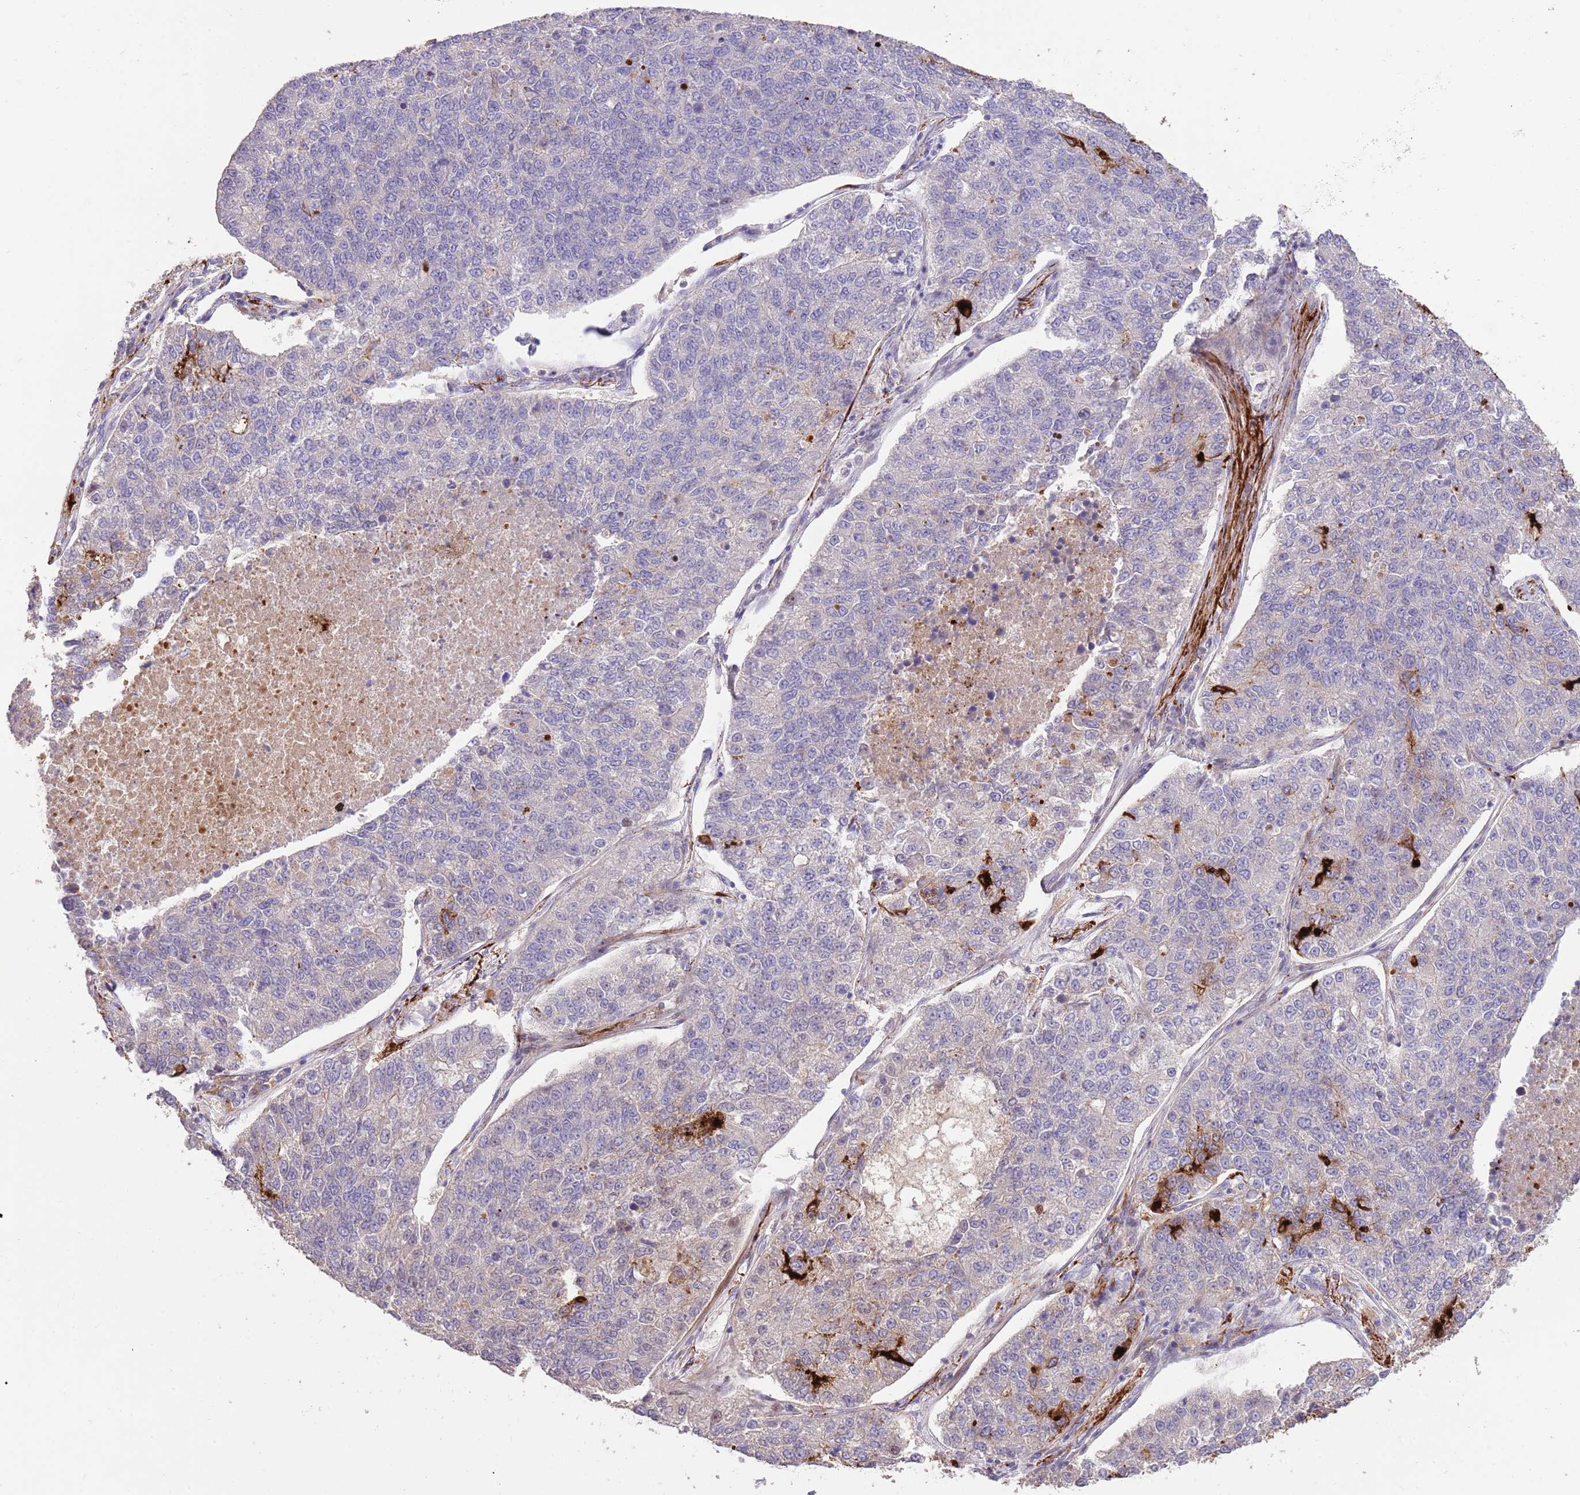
{"staining": {"intensity": "negative", "quantity": "none", "location": "none"}, "tissue": "lung cancer", "cell_type": "Tumor cells", "image_type": "cancer", "snomed": [{"axis": "morphology", "description": "Adenocarcinoma, NOS"}, {"axis": "topography", "description": "Lung"}], "caption": "Immunohistochemistry (IHC) image of neoplastic tissue: human adenocarcinoma (lung) stained with DAB (3,3'-diaminobenzidine) displays no significant protein staining in tumor cells. Nuclei are stained in blue.", "gene": "SFTPA1", "patient": {"sex": "male", "age": 49}}